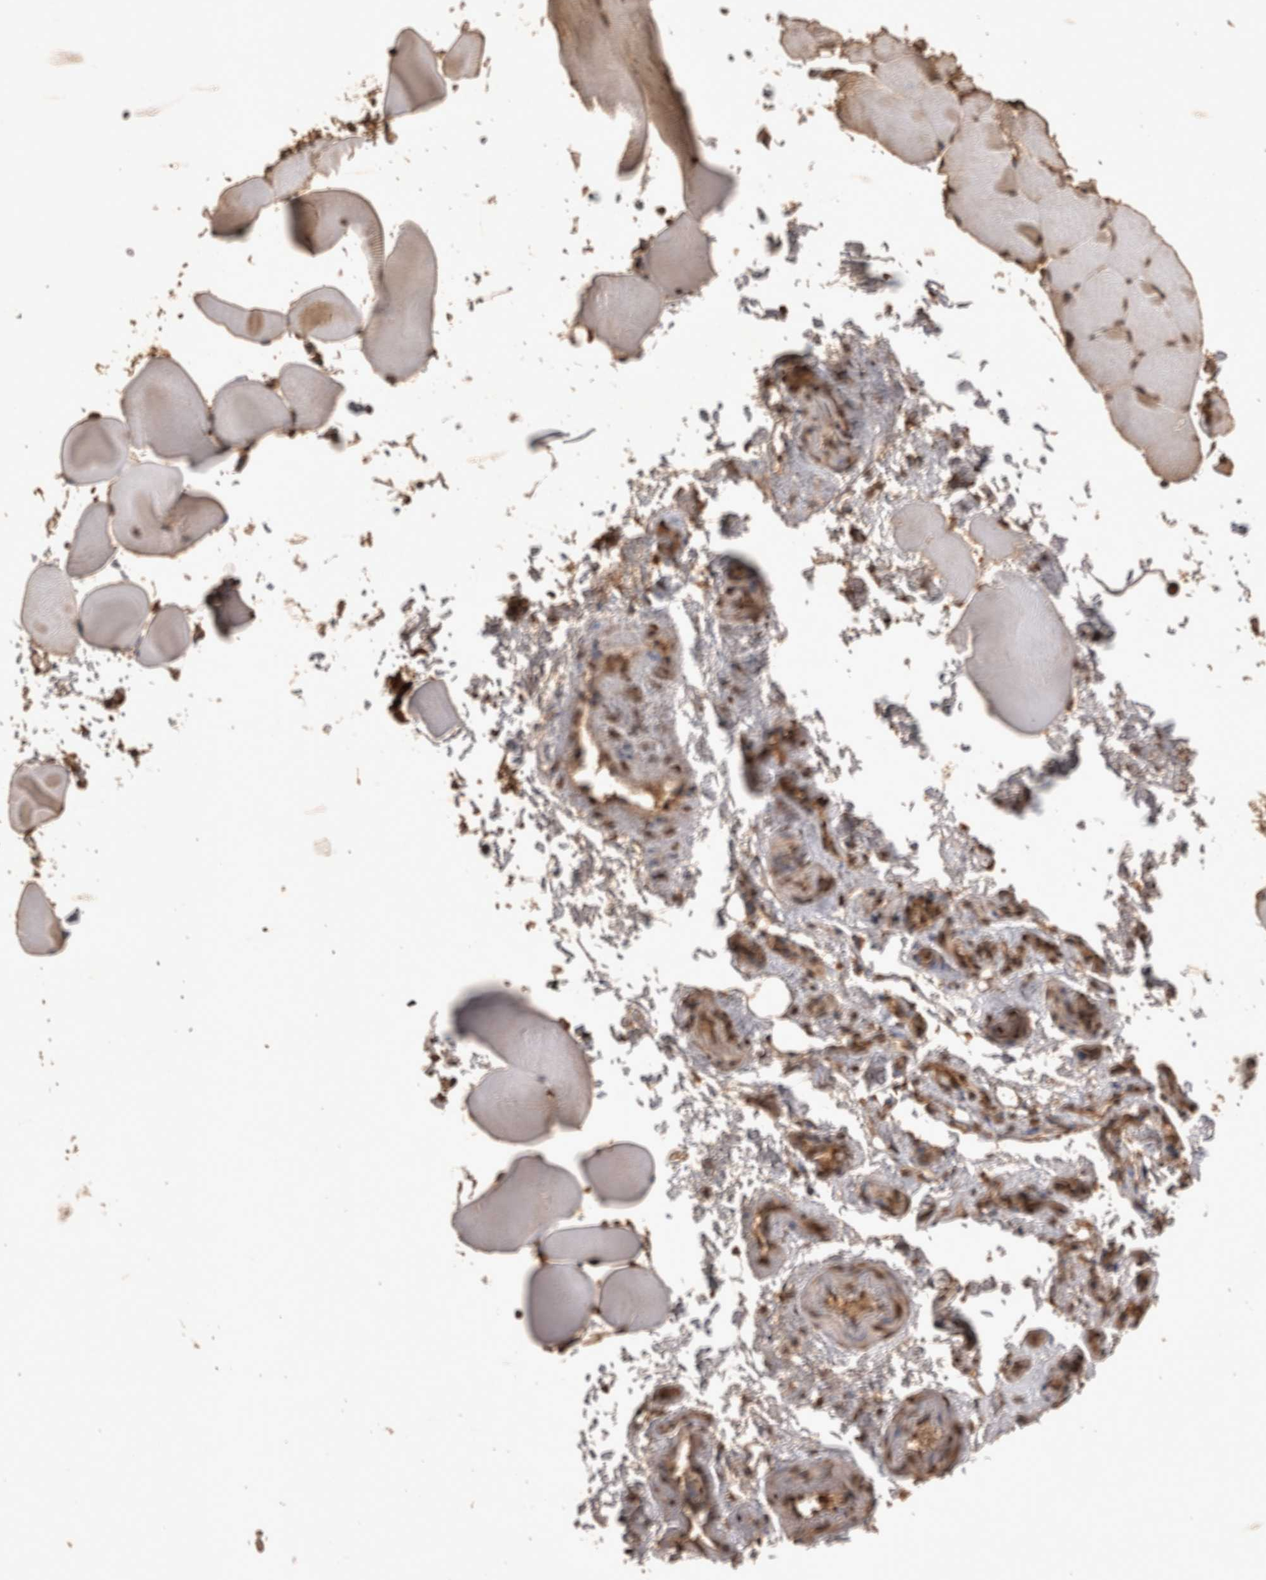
{"staining": {"intensity": "moderate", "quantity": ">75%", "location": "cytoplasmic/membranous,nuclear"}, "tissue": "skeletal muscle", "cell_type": "Myocytes", "image_type": "normal", "snomed": [{"axis": "morphology", "description": "Normal tissue, NOS"}, {"axis": "topography", "description": "Skeletal muscle"}, {"axis": "topography", "description": "Parathyroid gland"}], "caption": "Immunohistochemical staining of benign skeletal muscle exhibits >75% levels of moderate cytoplasmic/membranous,nuclear protein expression in about >75% of myocytes.", "gene": "OAS2", "patient": {"sex": "female", "age": 37}}